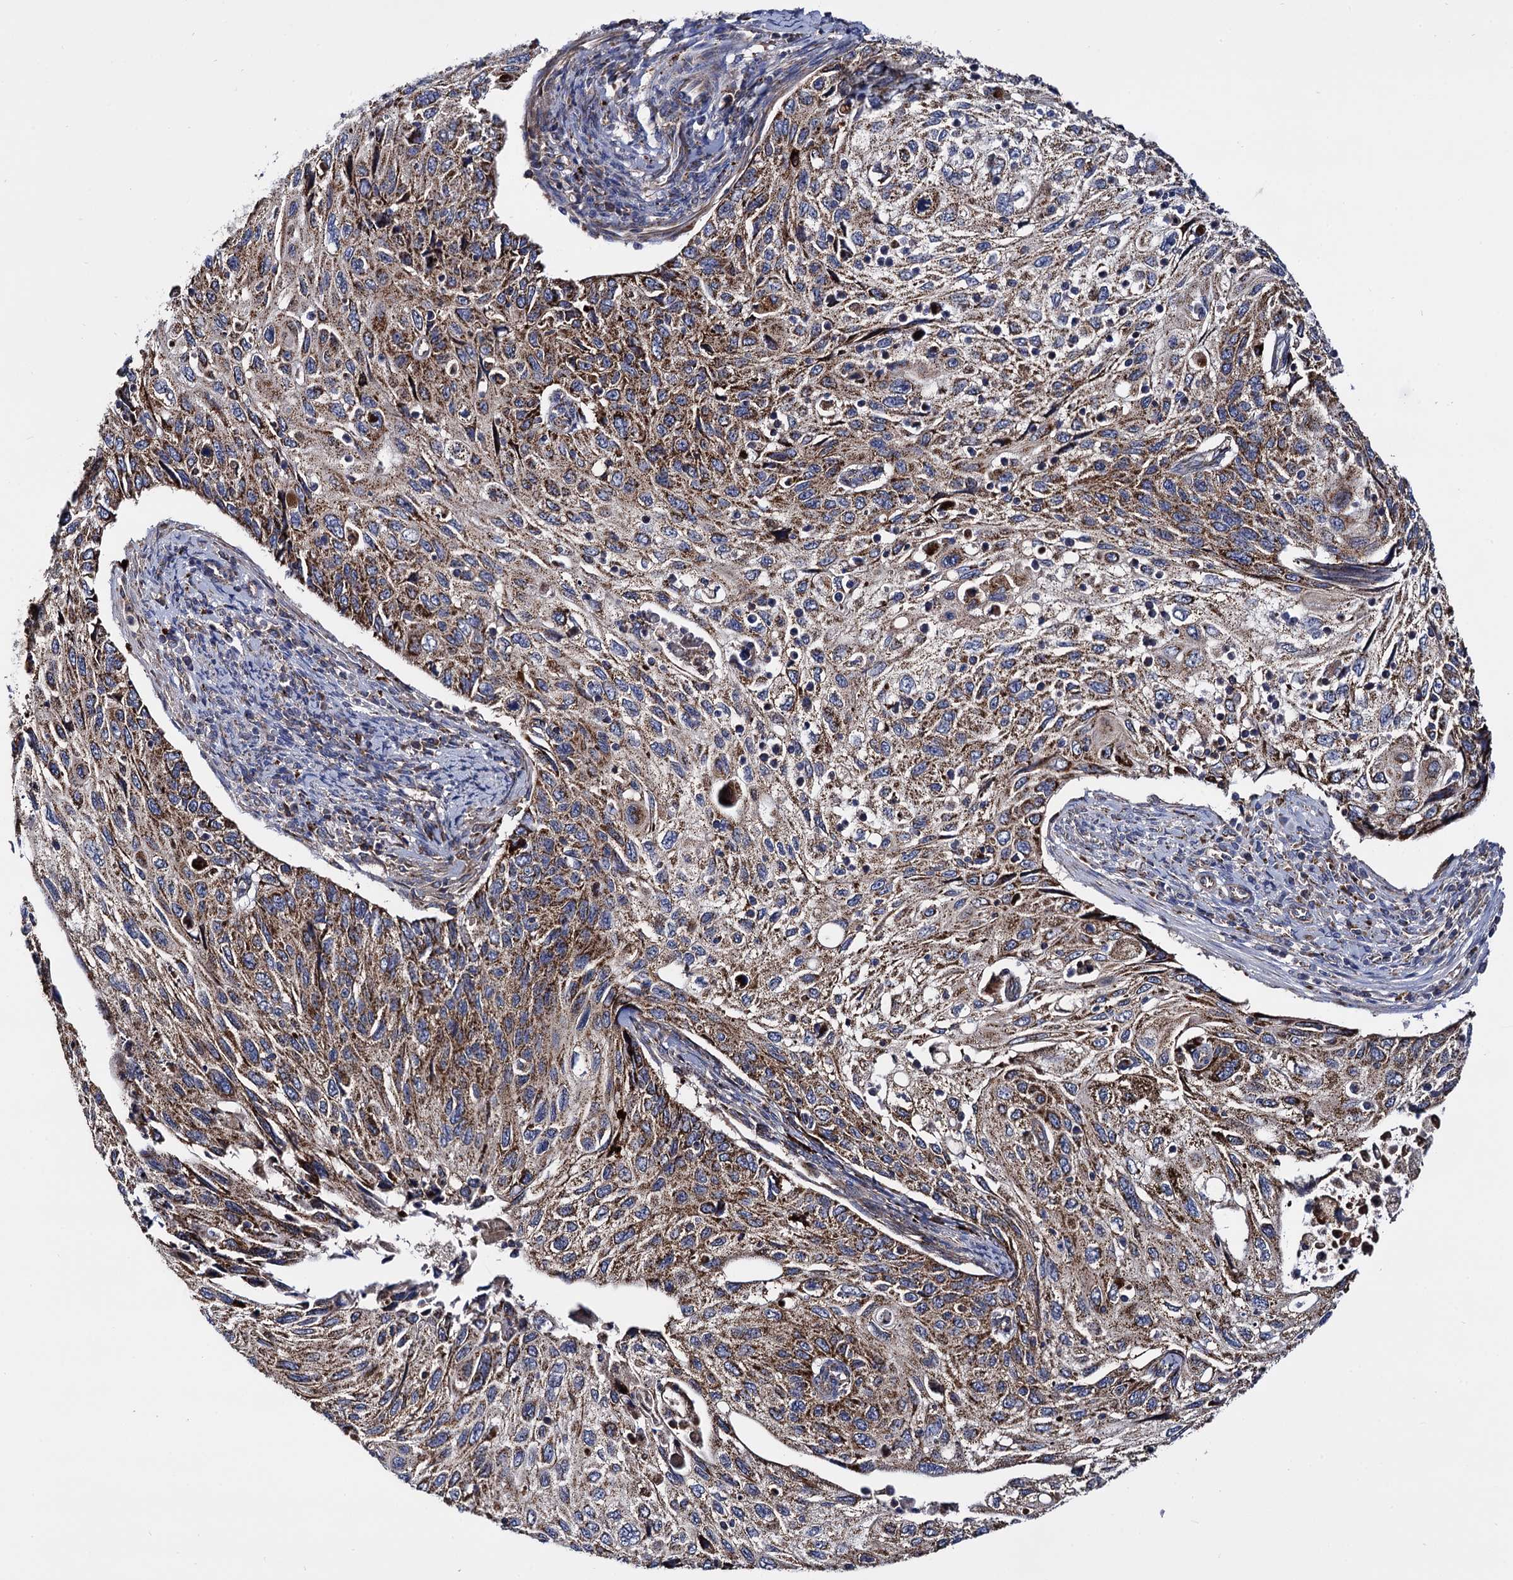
{"staining": {"intensity": "moderate", "quantity": ">75%", "location": "cytoplasmic/membranous"}, "tissue": "cervical cancer", "cell_type": "Tumor cells", "image_type": "cancer", "snomed": [{"axis": "morphology", "description": "Squamous cell carcinoma, NOS"}, {"axis": "topography", "description": "Cervix"}], "caption": "Cervical cancer (squamous cell carcinoma) stained with a protein marker reveals moderate staining in tumor cells.", "gene": "IQCH", "patient": {"sex": "female", "age": 70}}